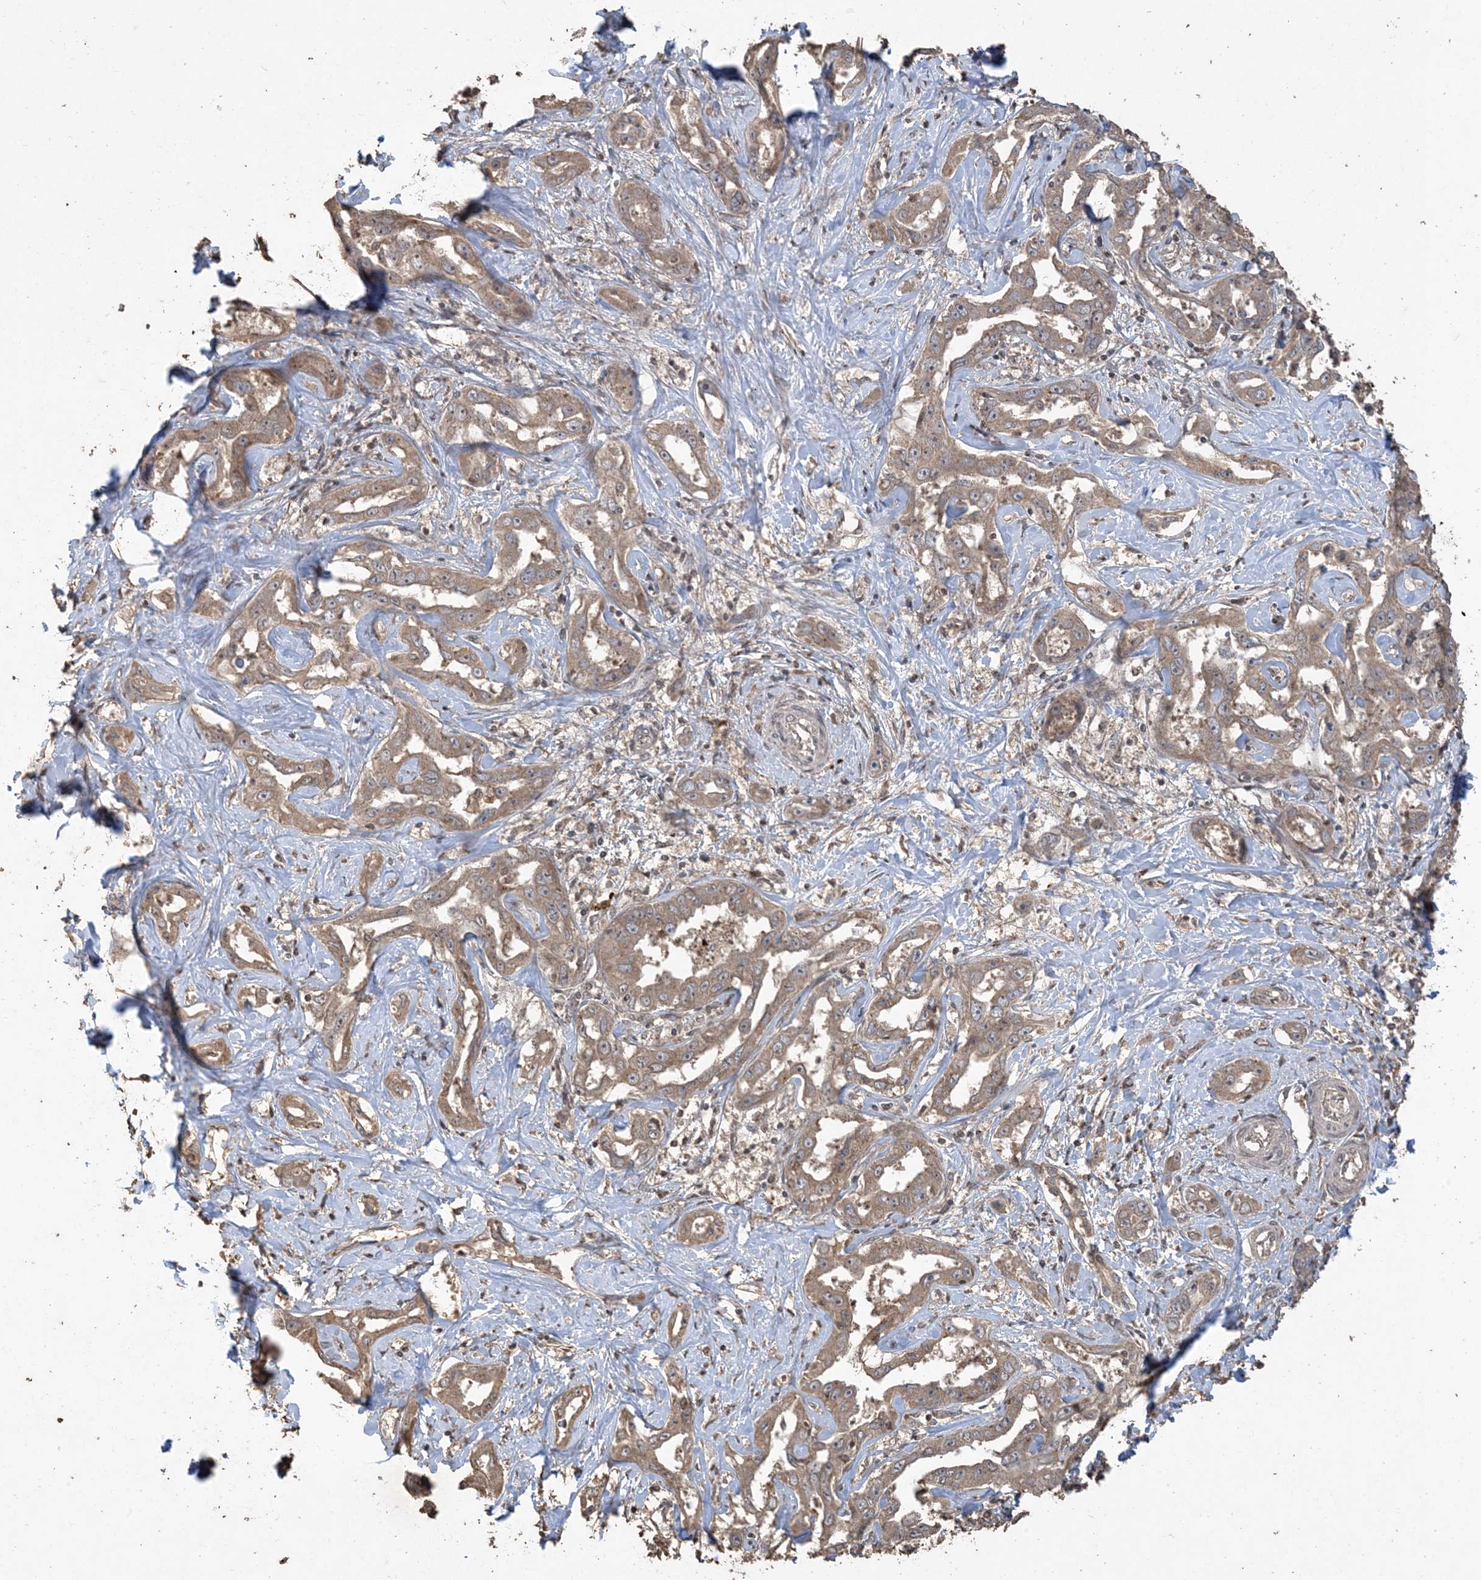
{"staining": {"intensity": "moderate", "quantity": ">75%", "location": "cytoplasmic/membranous"}, "tissue": "liver cancer", "cell_type": "Tumor cells", "image_type": "cancer", "snomed": [{"axis": "morphology", "description": "Cholangiocarcinoma"}, {"axis": "topography", "description": "Liver"}], "caption": "Immunohistochemical staining of human liver cancer (cholangiocarcinoma) displays medium levels of moderate cytoplasmic/membranous staining in approximately >75% of tumor cells. The staining was performed using DAB (3,3'-diaminobenzidine), with brown indicating positive protein expression. Nuclei are stained blue with hematoxylin.", "gene": "EFCAB8", "patient": {"sex": "male", "age": 59}}